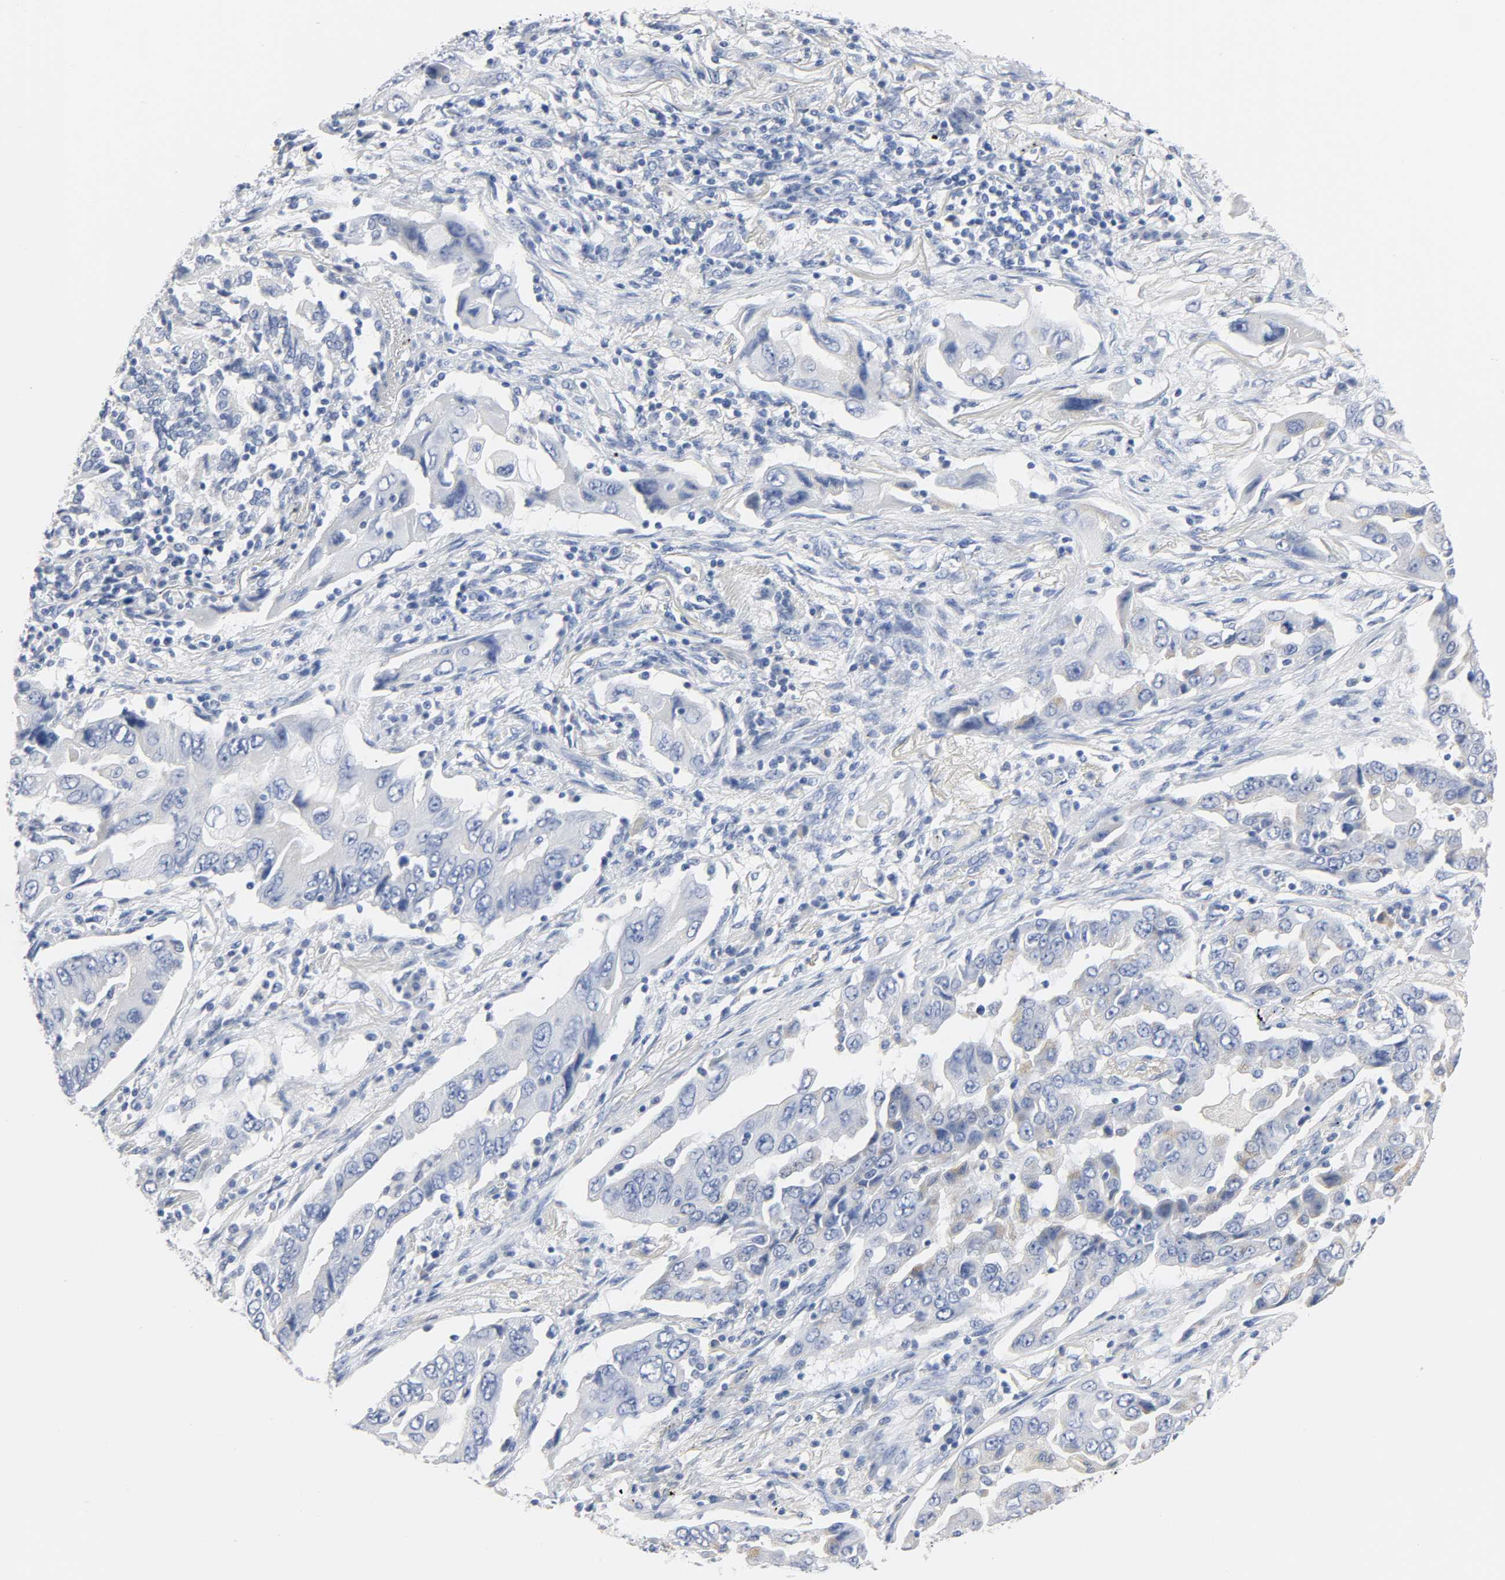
{"staining": {"intensity": "negative", "quantity": "none", "location": "none"}, "tissue": "lung cancer", "cell_type": "Tumor cells", "image_type": "cancer", "snomed": [{"axis": "morphology", "description": "Adenocarcinoma, NOS"}, {"axis": "topography", "description": "Lung"}], "caption": "IHC of lung cancer (adenocarcinoma) displays no staining in tumor cells. The staining was performed using DAB to visualize the protein expression in brown, while the nuclei were stained in blue with hematoxylin (Magnification: 20x).", "gene": "ACP3", "patient": {"sex": "female", "age": 65}}